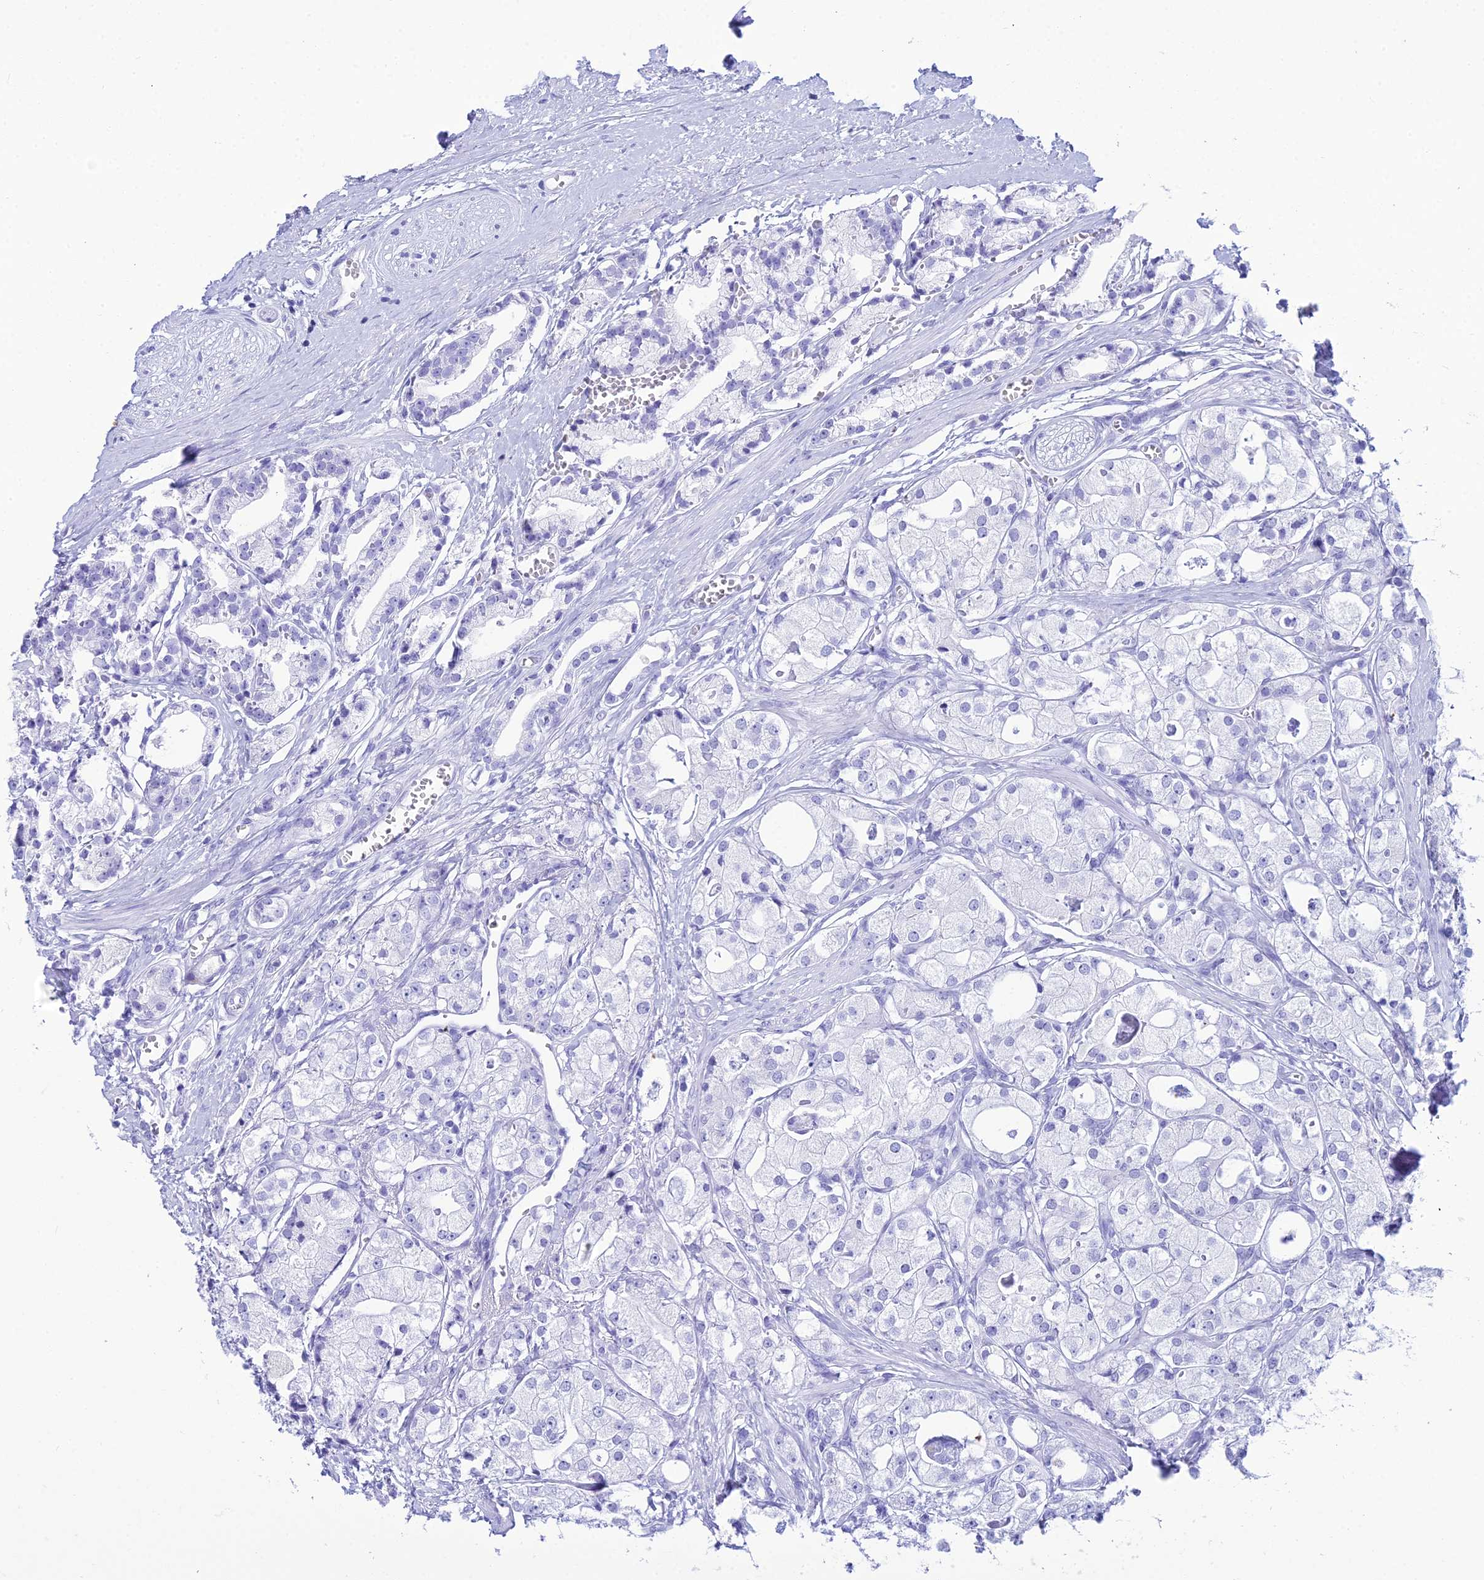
{"staining": {"intensity": "negative", "quantity": "none", "location": "none"}, "tissue": "prostate cancer", "cell_type": "Tumor cells", "image_type": "cancer", "snomed": [{"axis": "morphology", "description": "Adenocarcinoma, High grade"}, {"axis": "topography", "description": "Prostate"}], "caption": "Protein analysis of prostate cancer shows no significant staining in tumor cells.", "gene": "ZNF442", "patient": {"sex": "male", "age": 71}}